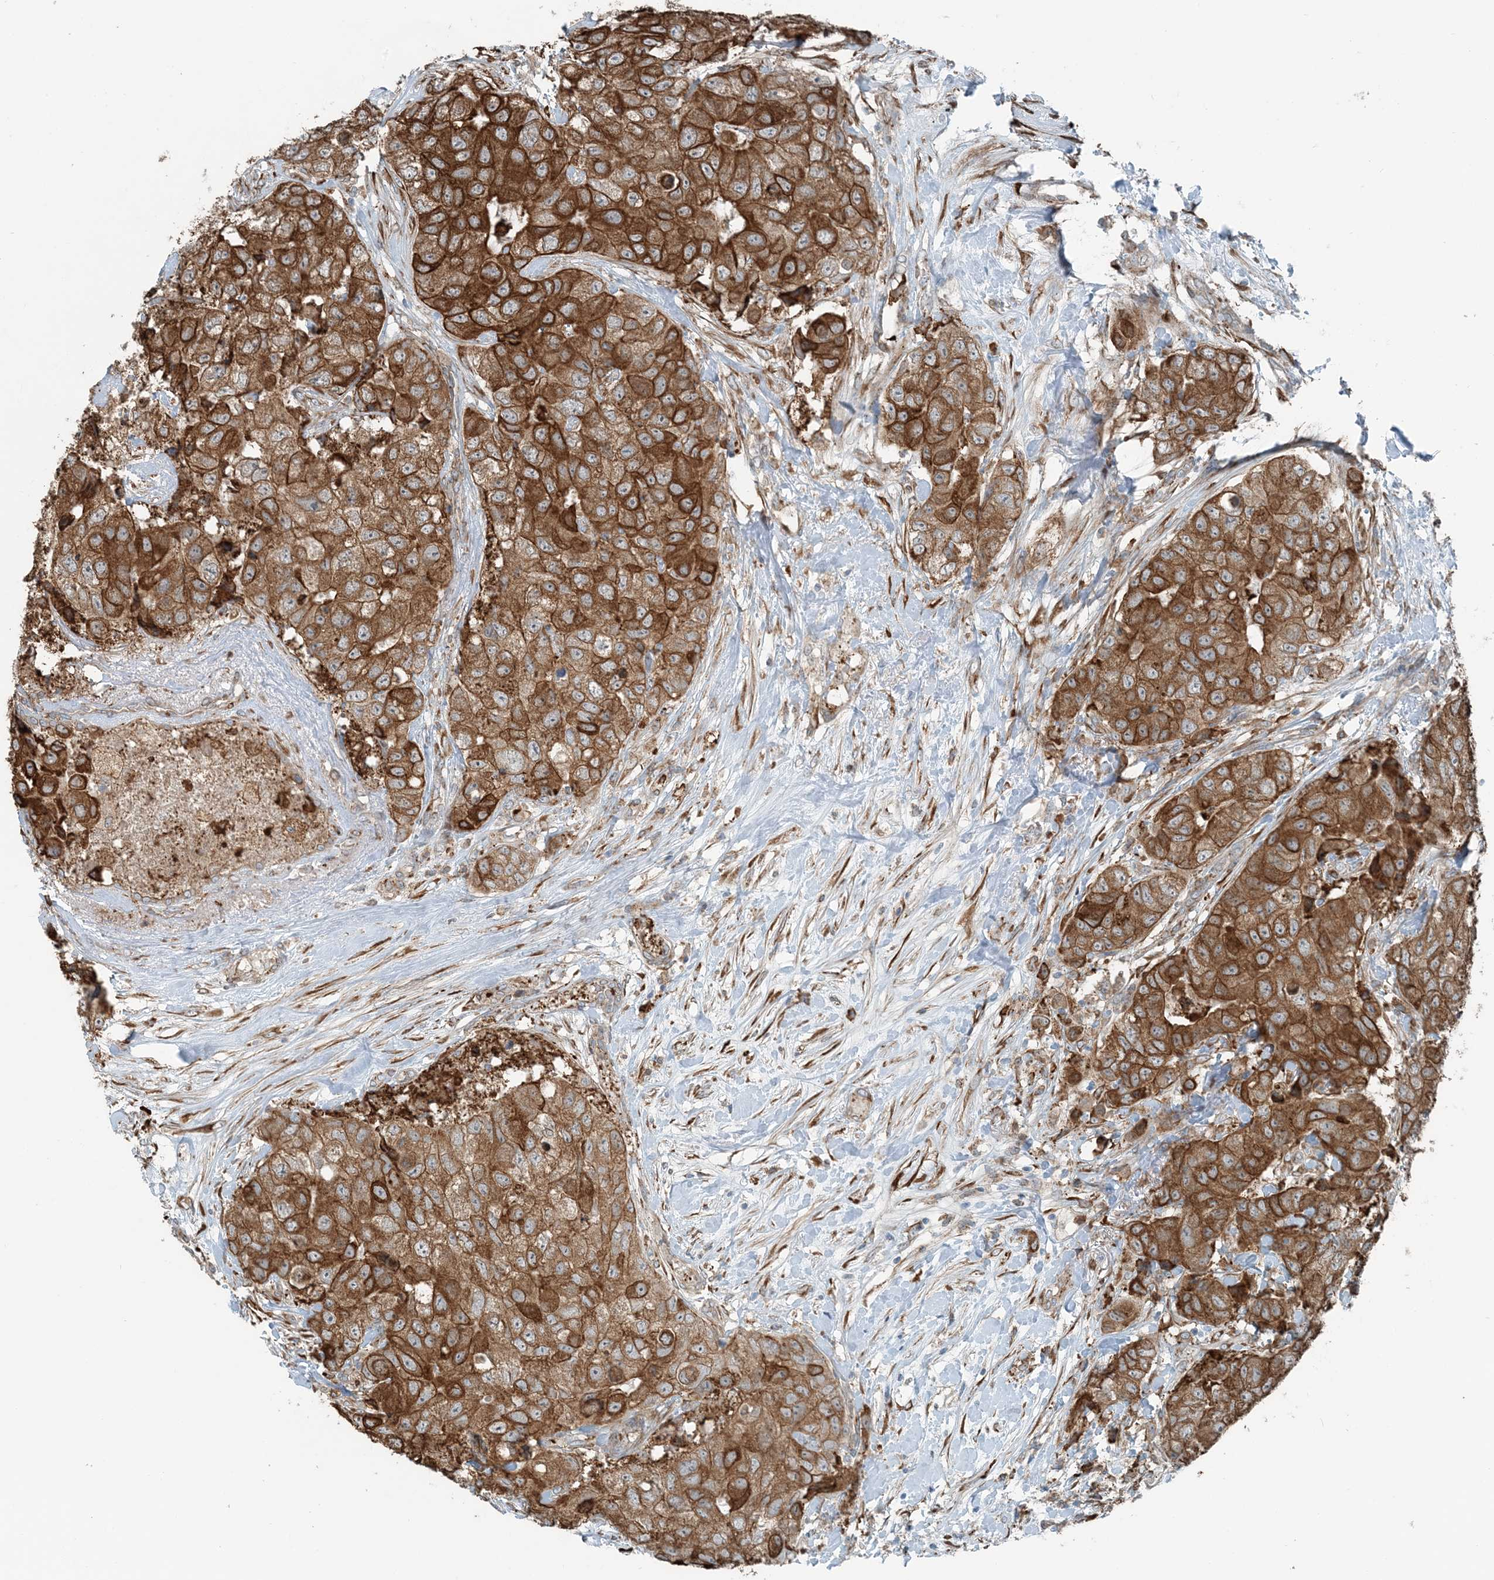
{"staining": {"intensity": "strong", "quantity": ">75%", "location": "cytoplasmic/membranous"}, "tissue": "breast cancer", "cell_type": "Tumor cells", "image_type": "cancer", "snomed": [{"axis": "morphology", "description": "Duct carcinoma"}, {"axis": "topography", "description": "Breast"}], "caption": "Immunohistochemical staining of breast invasive ductal carcinoma displays strong cytoplasmic/membranous protein expression in approximately >75% of tumor cells. (Brightfield microscopy of DAB IHC at high magnification).", "gene": "CERKL", "patient": {"sex": "female", "age": 62}}